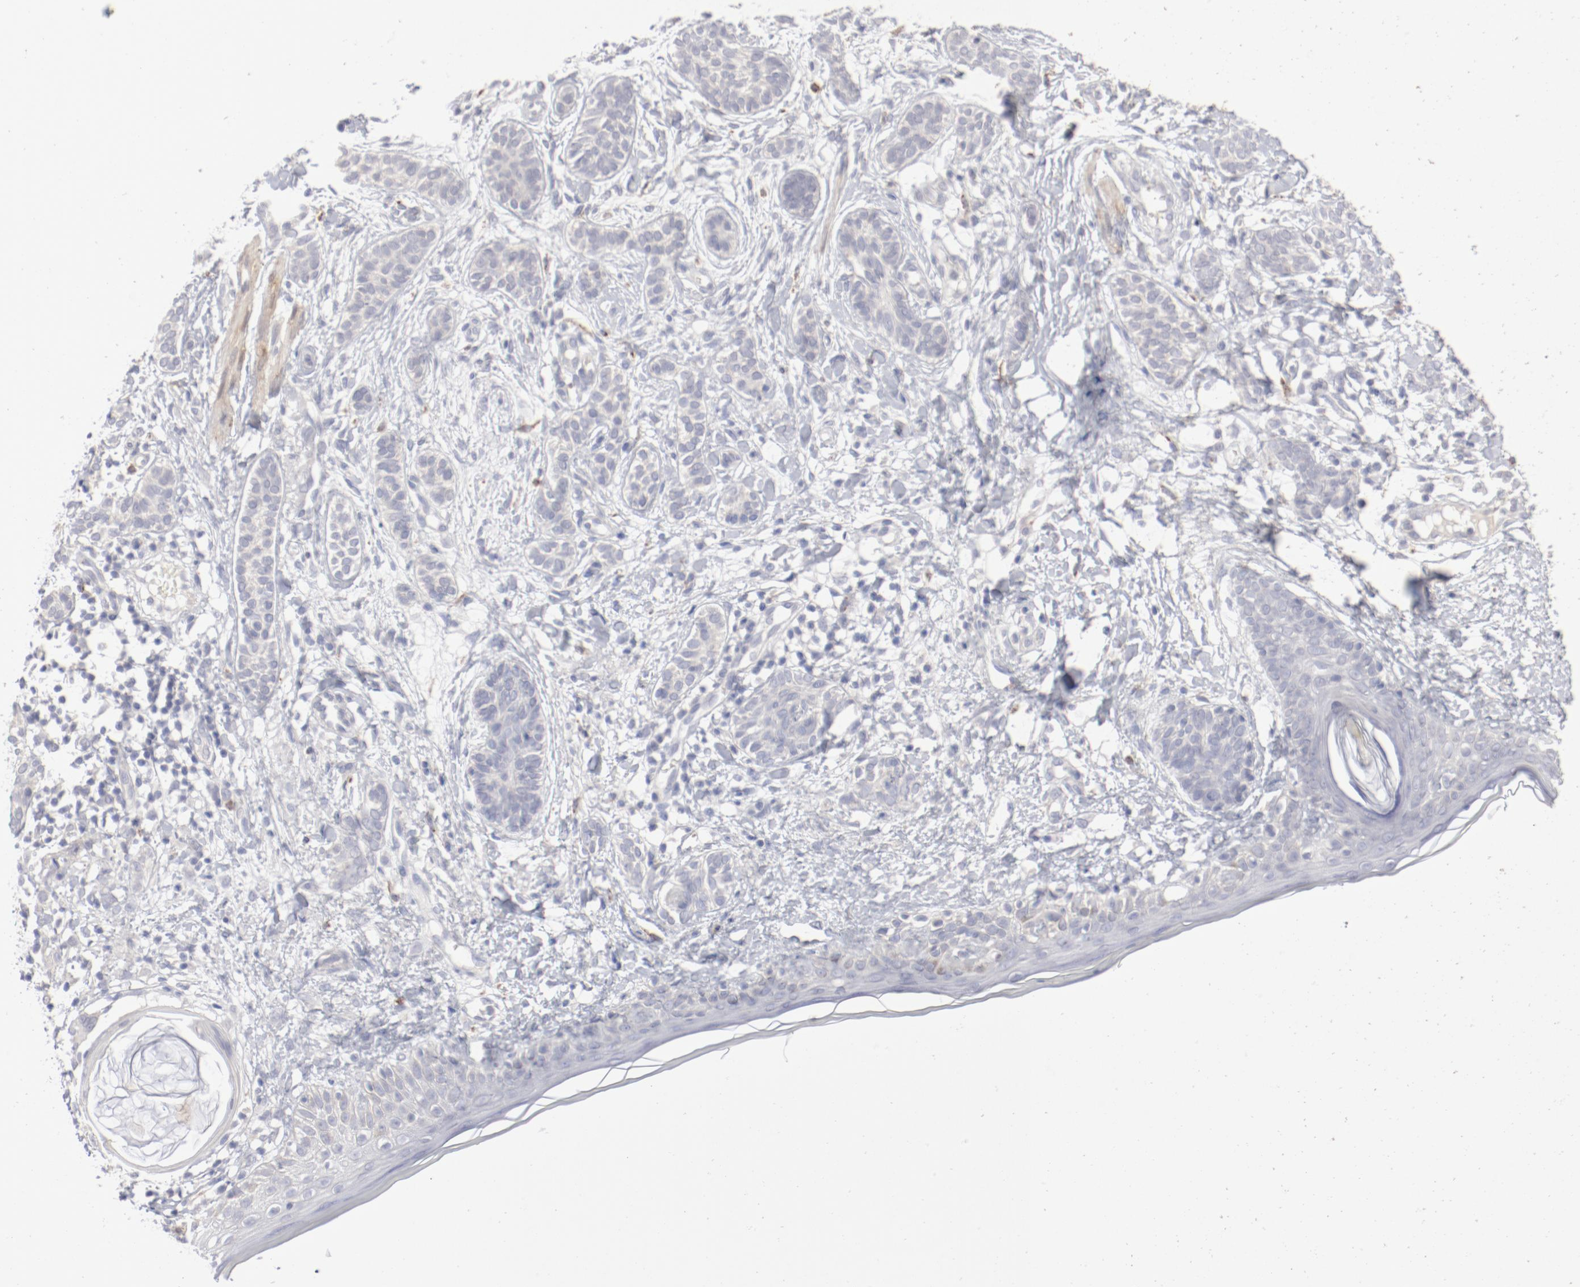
{"staining": {"intensity": "negative", "quantity": "none", "location": "none"}, "tissue": "skin cancer", "cell_type": "Tumor cells", "image_type": "cancer", "snomed": [{"axis": "morphology", "description": "Normal tissue, NOS"}, {"axis": "morphology", "description": "Basal cell carcinoma"}, {"axis": "topography", "description": "Skin"}], "caption": "A photomicrograph of skin basal cell carcinoma stained for a protein exhibits no brown staining in tumor cells.", "gene": "SH3BGR", "patient": {"sex": "male", "age": 63}}